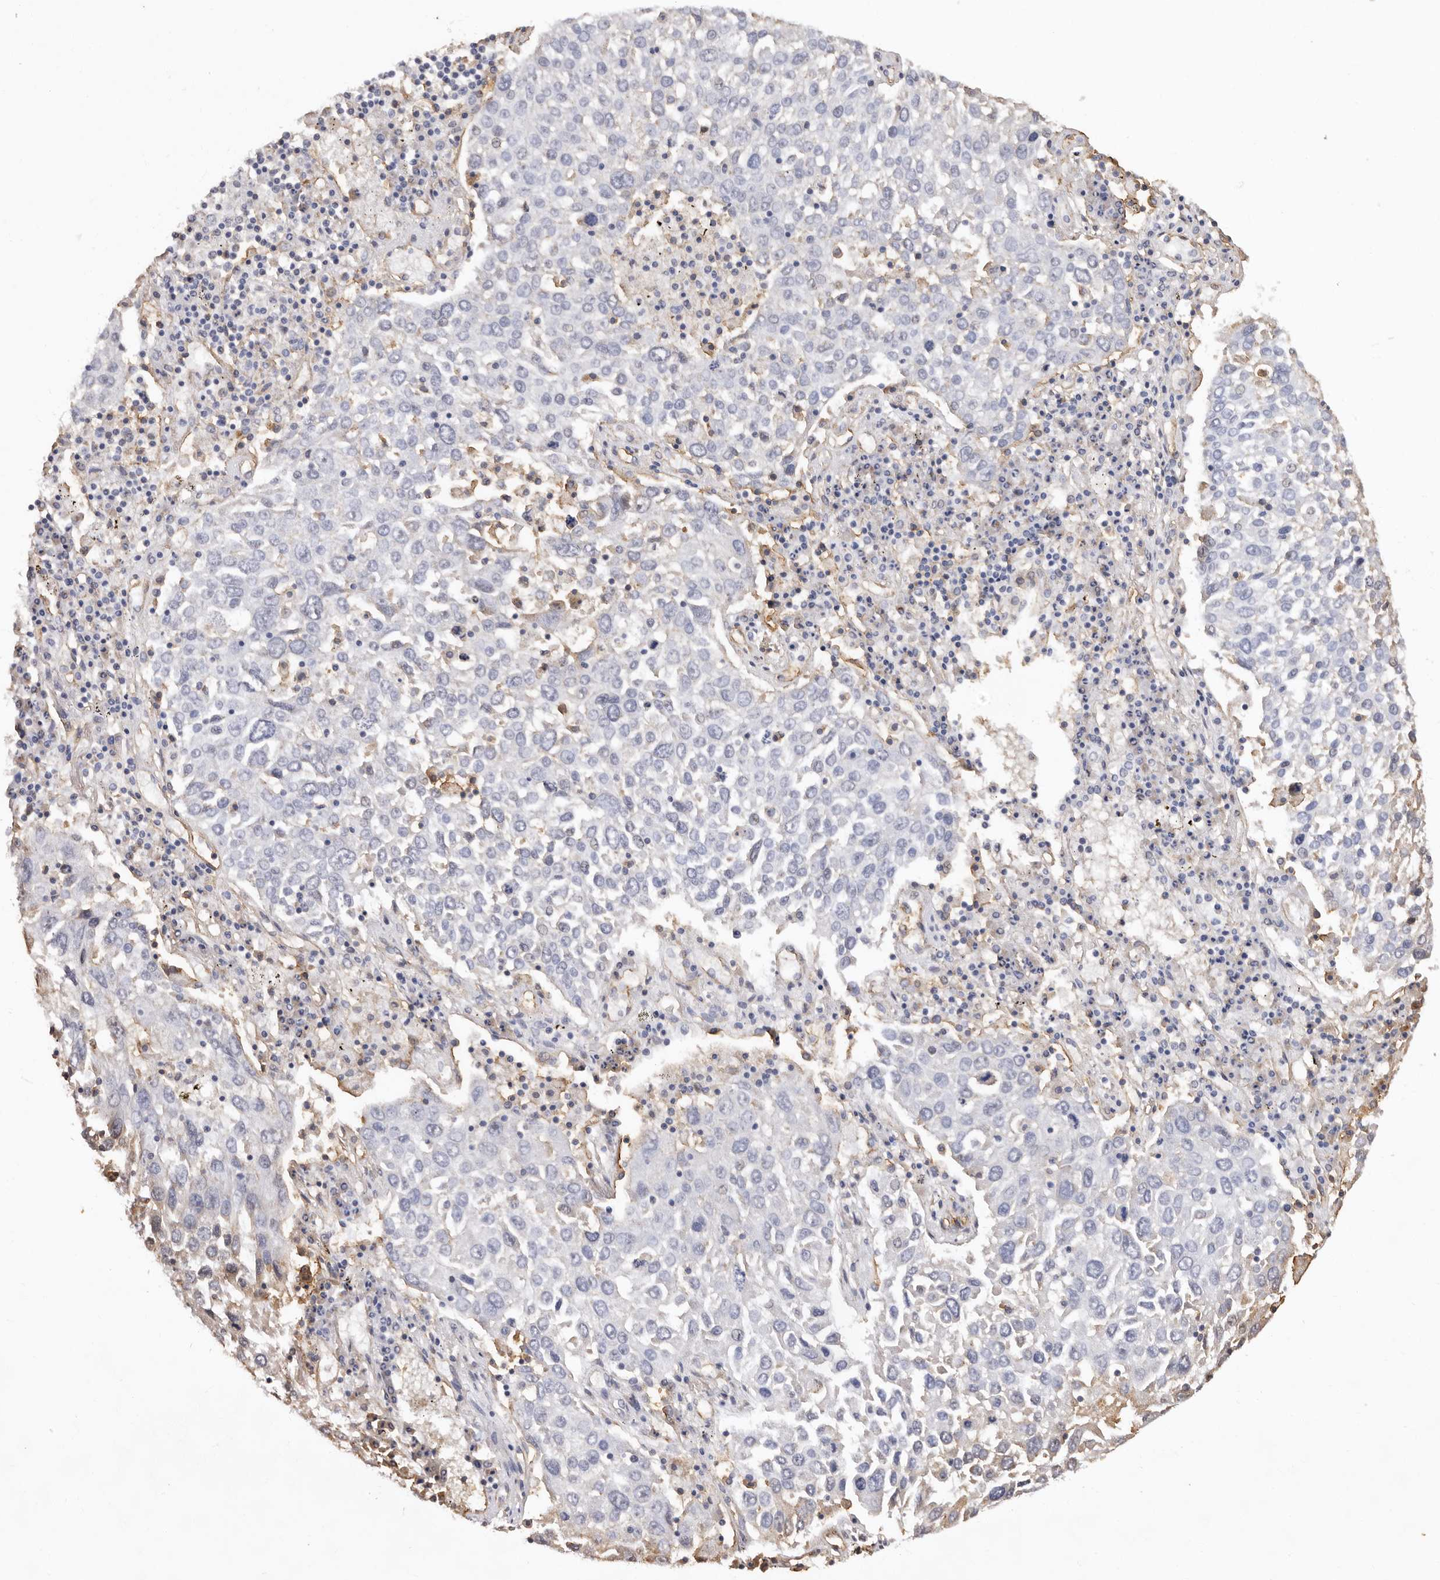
{"staining": {"intensity": "weak", "quantity": "<25%", "location": "cytoplasmic/membranous"}, "tissue": "lung cancer", "cell_type": "Tumor cells", "image_type": "cancer", "snomed": [{"axis": "morphology", "description": "Squamous cell carcinoma, NOS"}, {"axis": "topography", "description": "Lung"}], "caption": "Immunohistochemistry (IHC) of lung squamous cell carcinoma shows no staining in tumor cells.", "gene": "GPR27", "patient": {"sex": "male", "age": 65}}